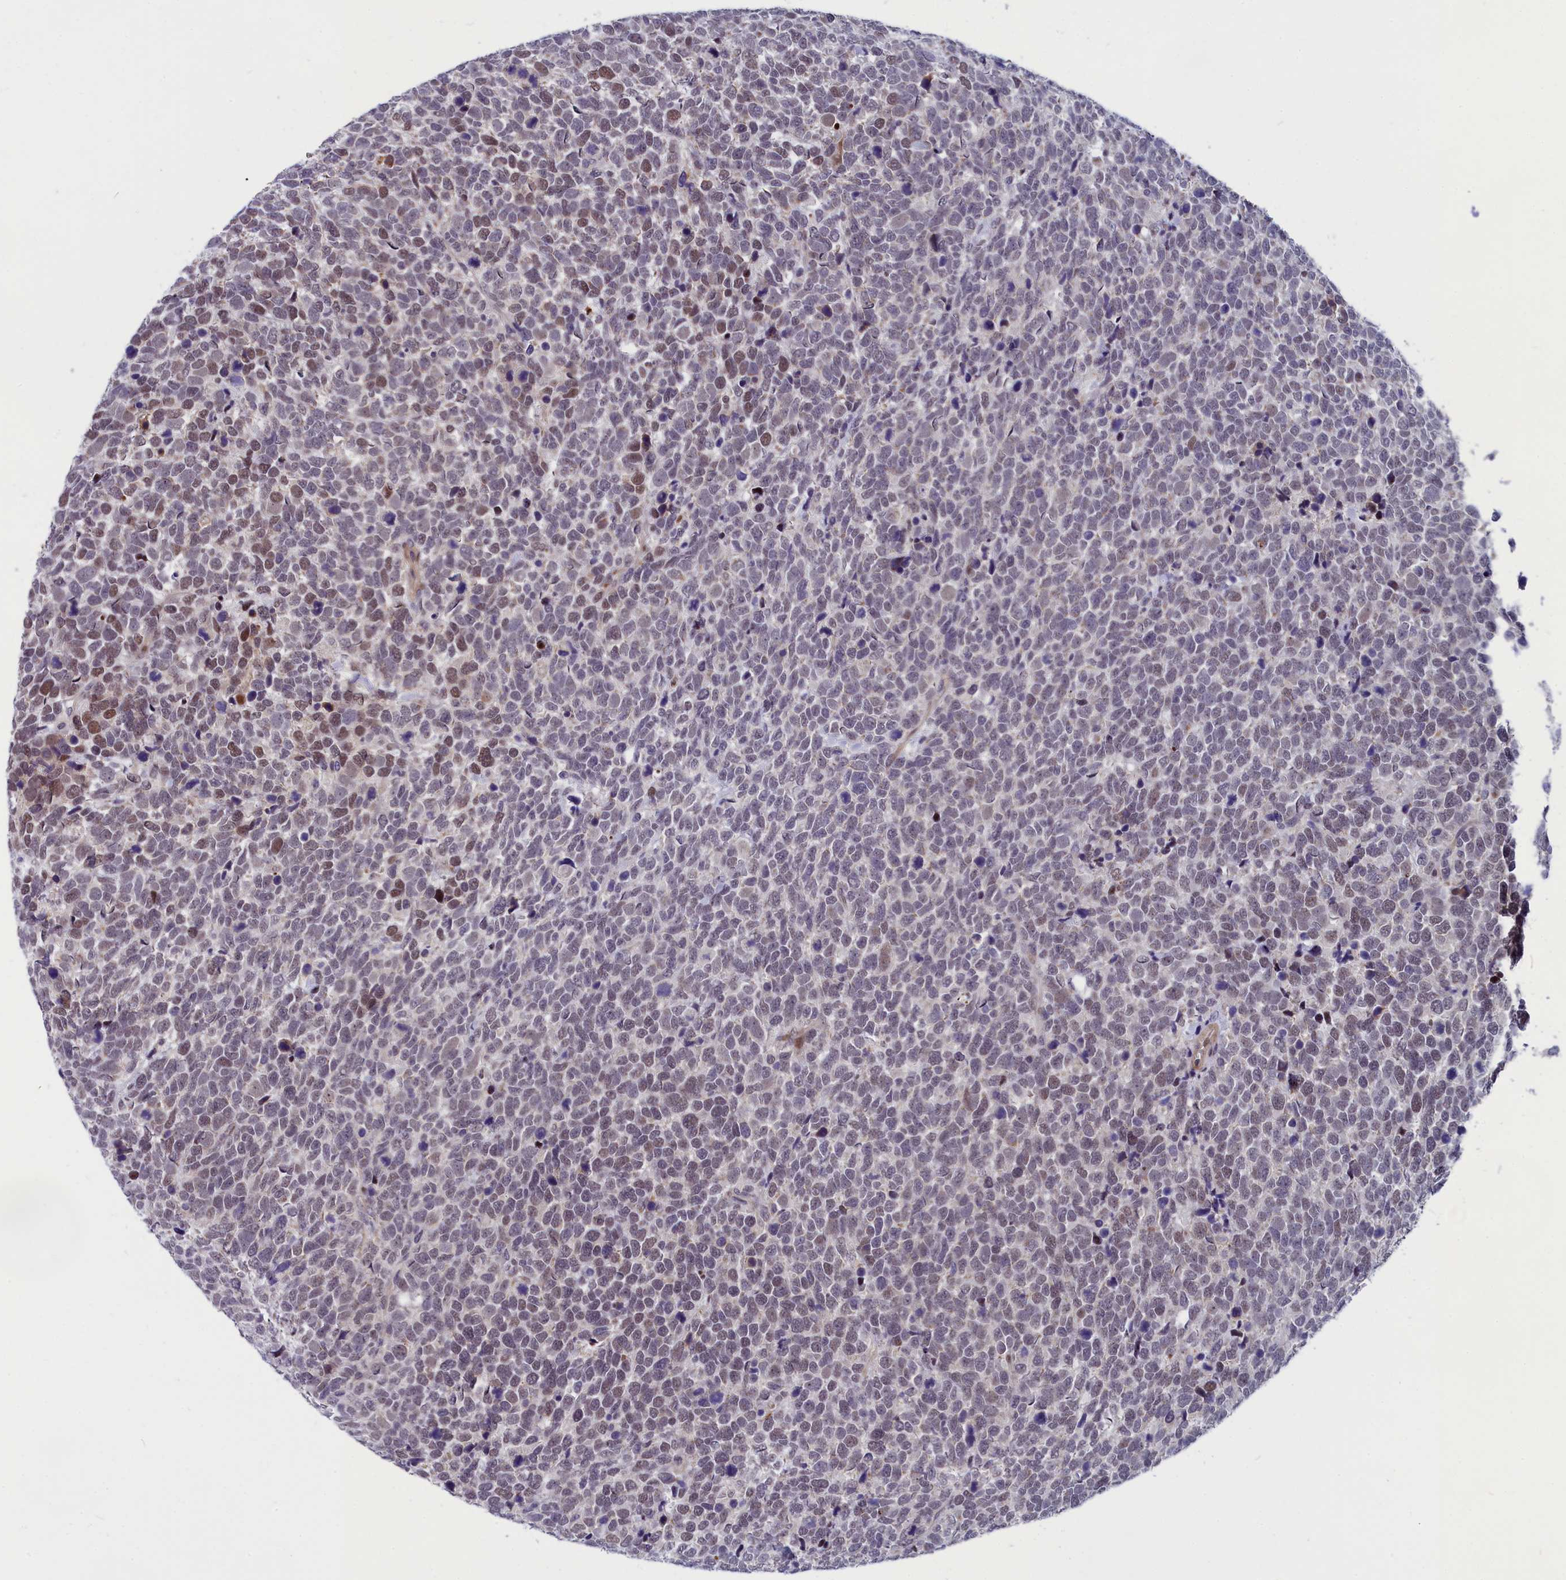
{"staining": {"intensity": "moderate", "quantity": "<25%", "location": "nuclear"}, "tissue": "urothelial cancer", "cell_type": "Tumor cells", "image_type": "cancer", "snomed": [{"axis": "morphology", "description": "Urothelial carcinoma, High grade"}, {"axis": "topography", "description": "Urinary bladder"}], "caption": "An image of urothelial cancer stained for a protein reveals moderate nuclear brown staining in tumor cells.", "gene": "ANKRD34B", "patient": {"sex": "female", "age": 82}}